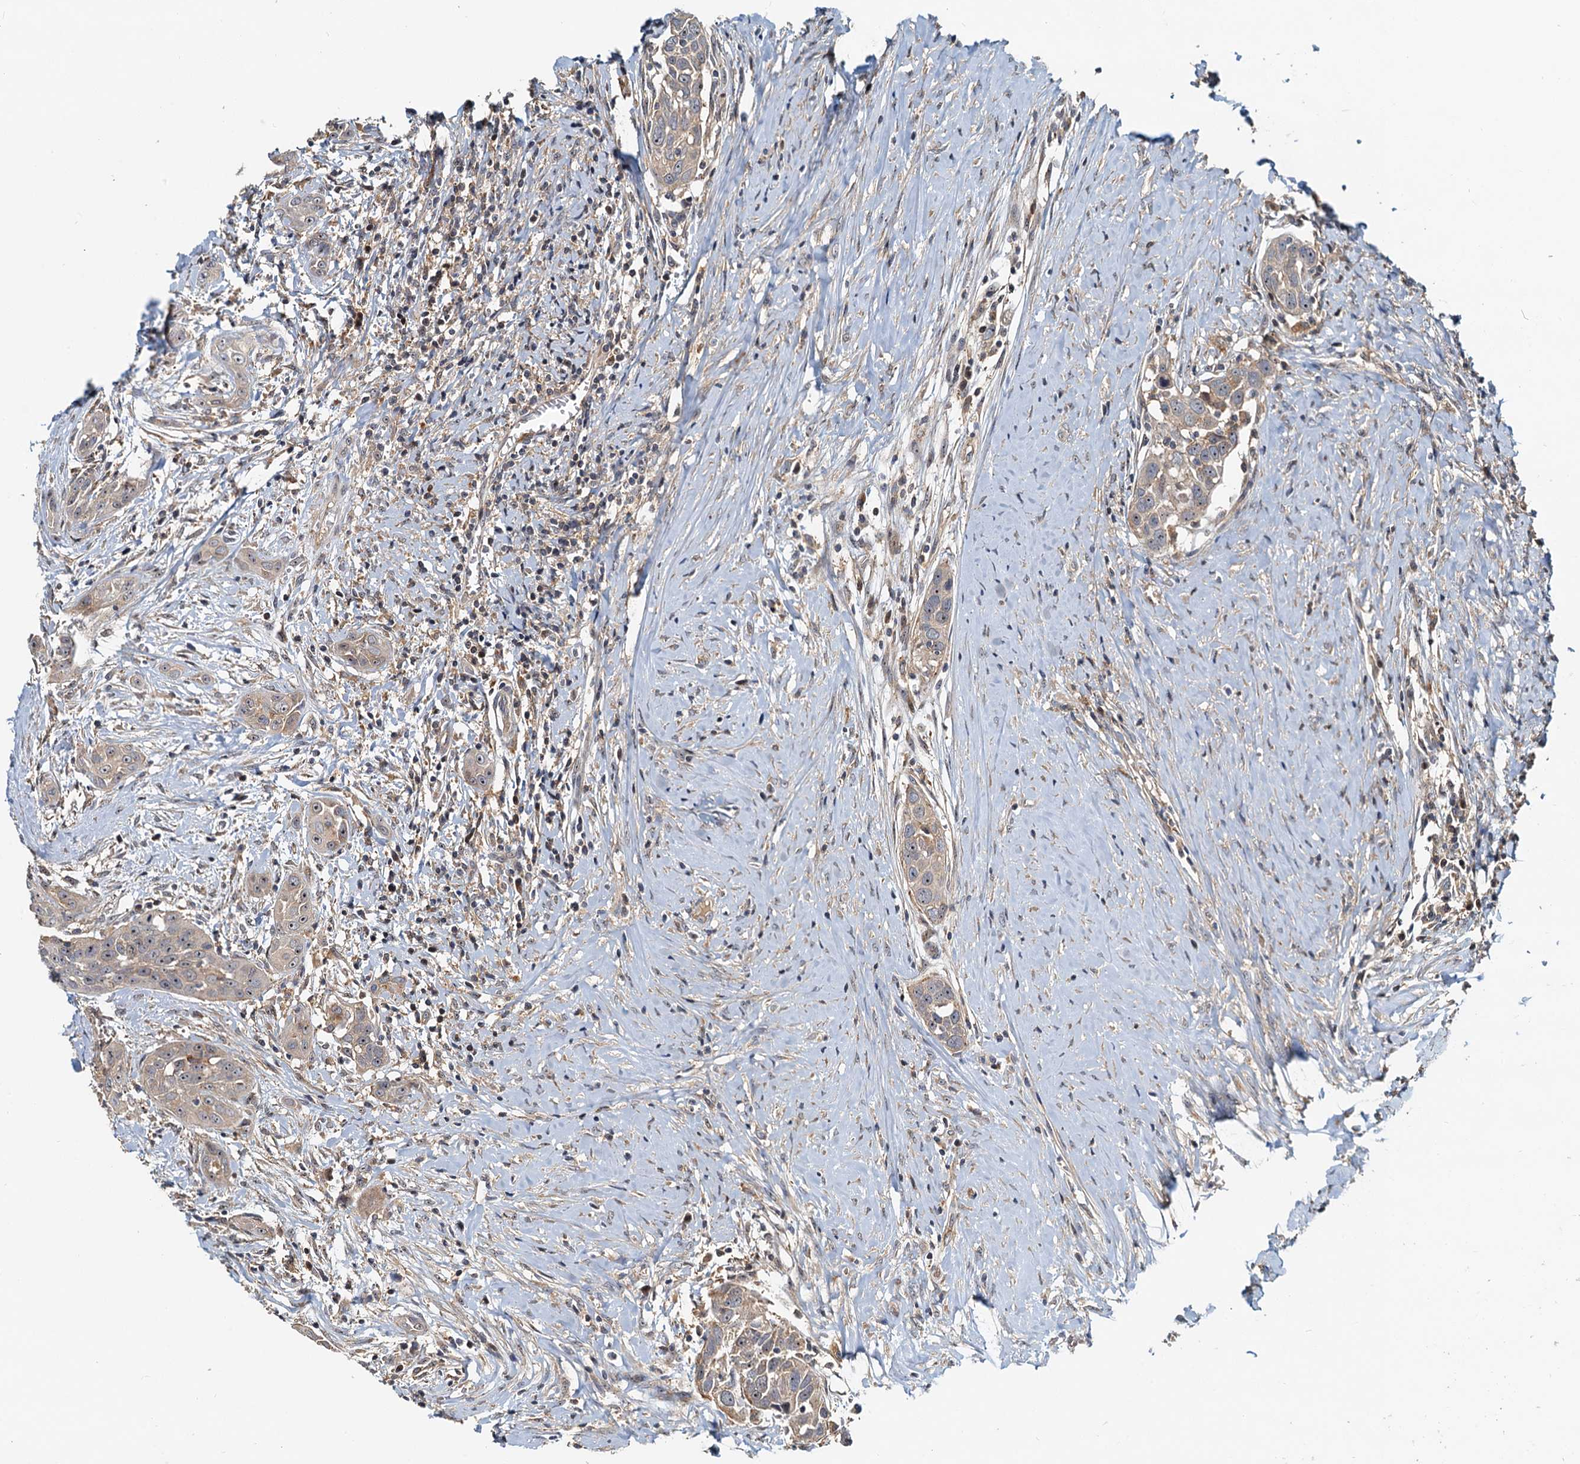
{"staining": {"intensity": "weak", "quantity": "<25%", "location": "cytoplasmic/membranous"}, "tissue": "head and neck cancer", "cell_type": "Tumor cells", "image_type": "cancer", "snomed": [{"axis": "morphology", "description": "Squamous cell carcinoma, NOS"}, {"axis": "topography", "description": "Oral tissue"}, {"axis": "topography", "description": "Head-Neck"}], "caption": "An immunohistochemistry micrograph of head and neck cancer (squamous cell carcinoma) is shown. There is no staining in tumor cells of head and neck cancer (squamous cell carcinoma).", "gene": "TOLLIP", "patient": {"sex": "female", "age": 50}}